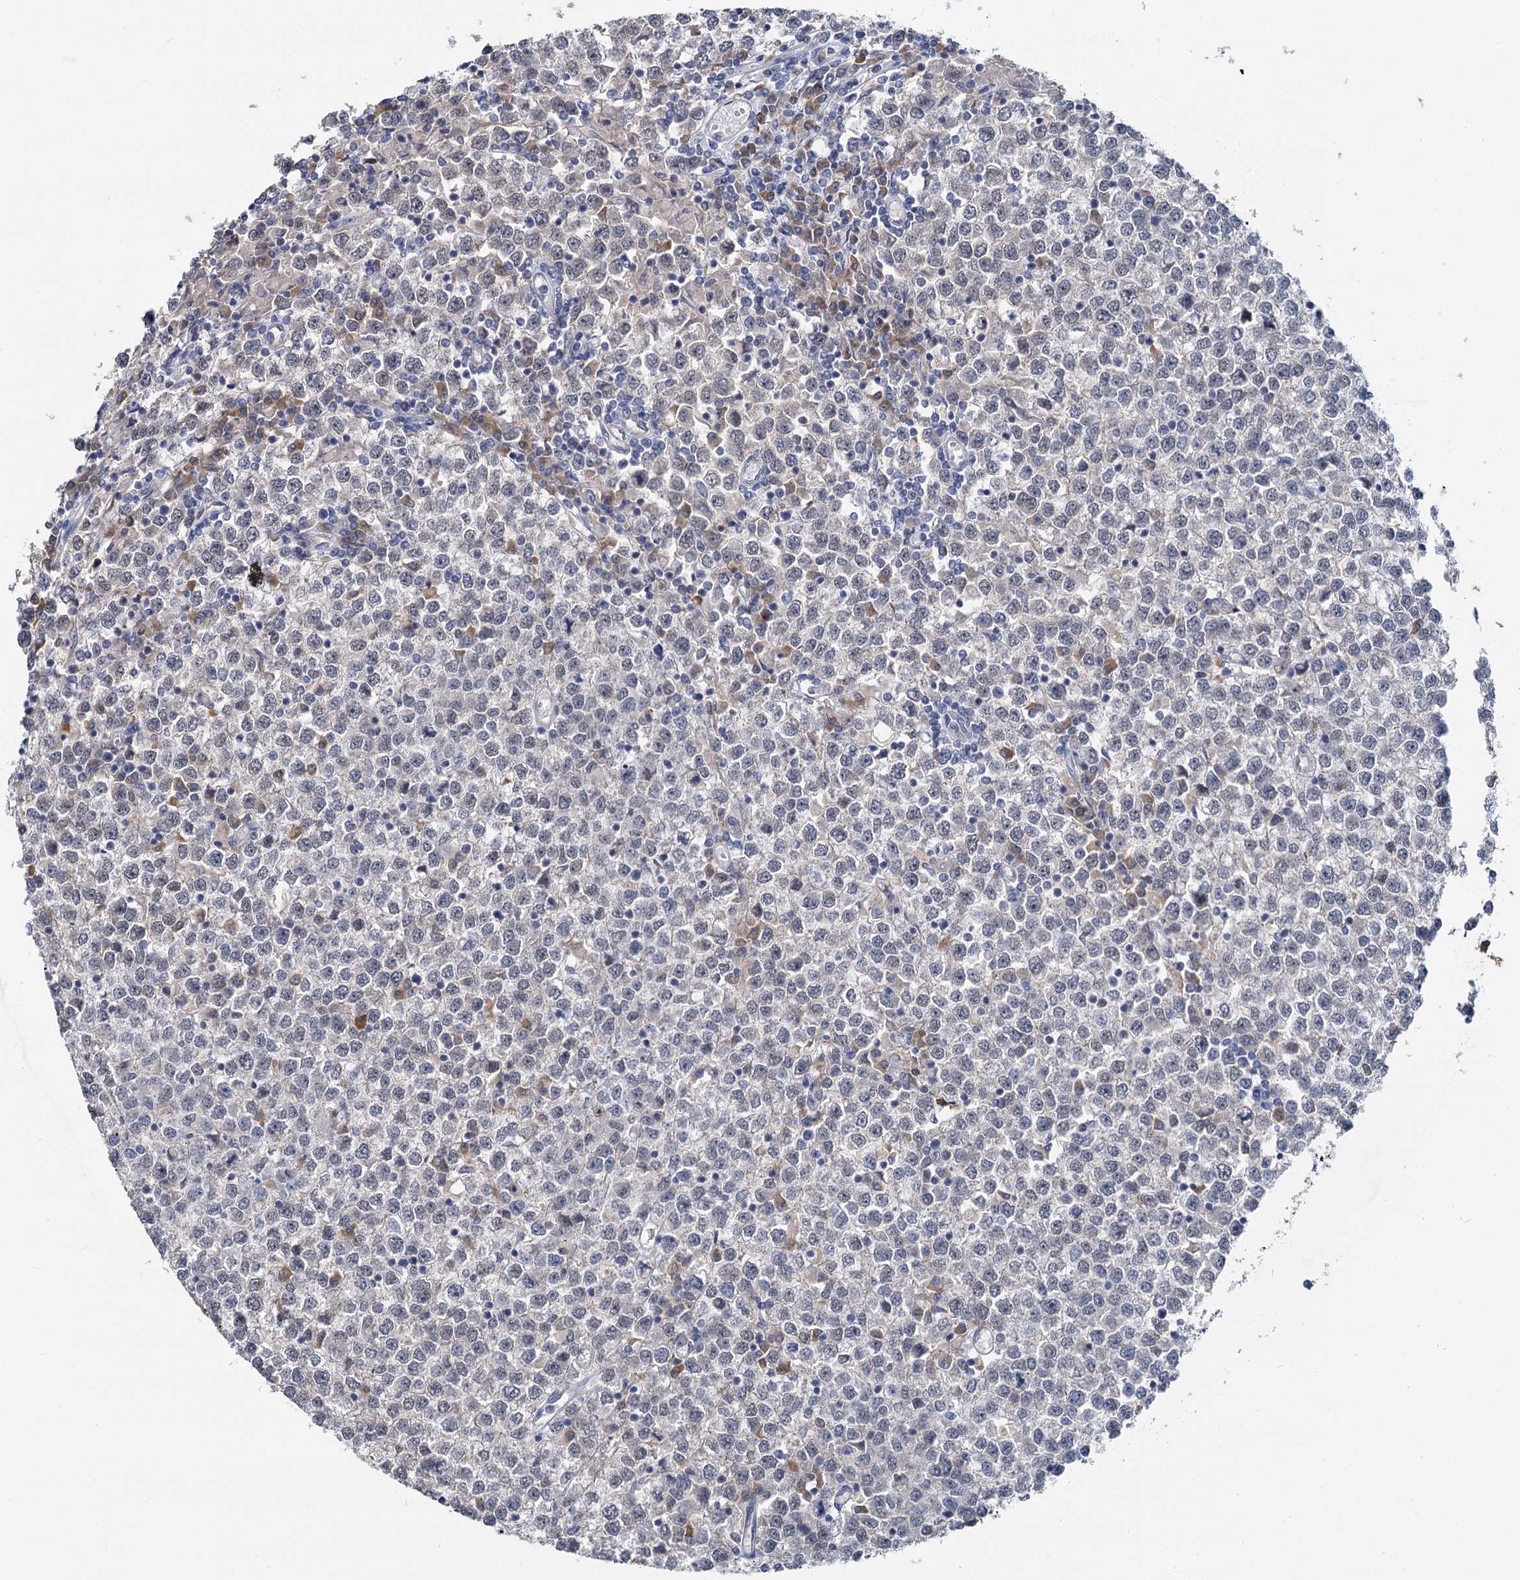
{"staining": {"intensity": "negative", "quantity": "none", "location": "none"}, "tissue": "testis cancer", "cell_type": "Tumor cells", "image_type": "cancer", "snomed": [{"axis": "morphology", "description": "Seminoma, NOS"}, {"axis": "topography", "description": "Testis"}], "caption": "Tumor cells show no significant protein staining in testis seminoma. (Stains: DAB IHC with hematoxylin counter stain, Microscopy: brightfield microscopy at high magnification).", "gene": "ANKRD42", "patient": {"sex": "male", "age": 65}}